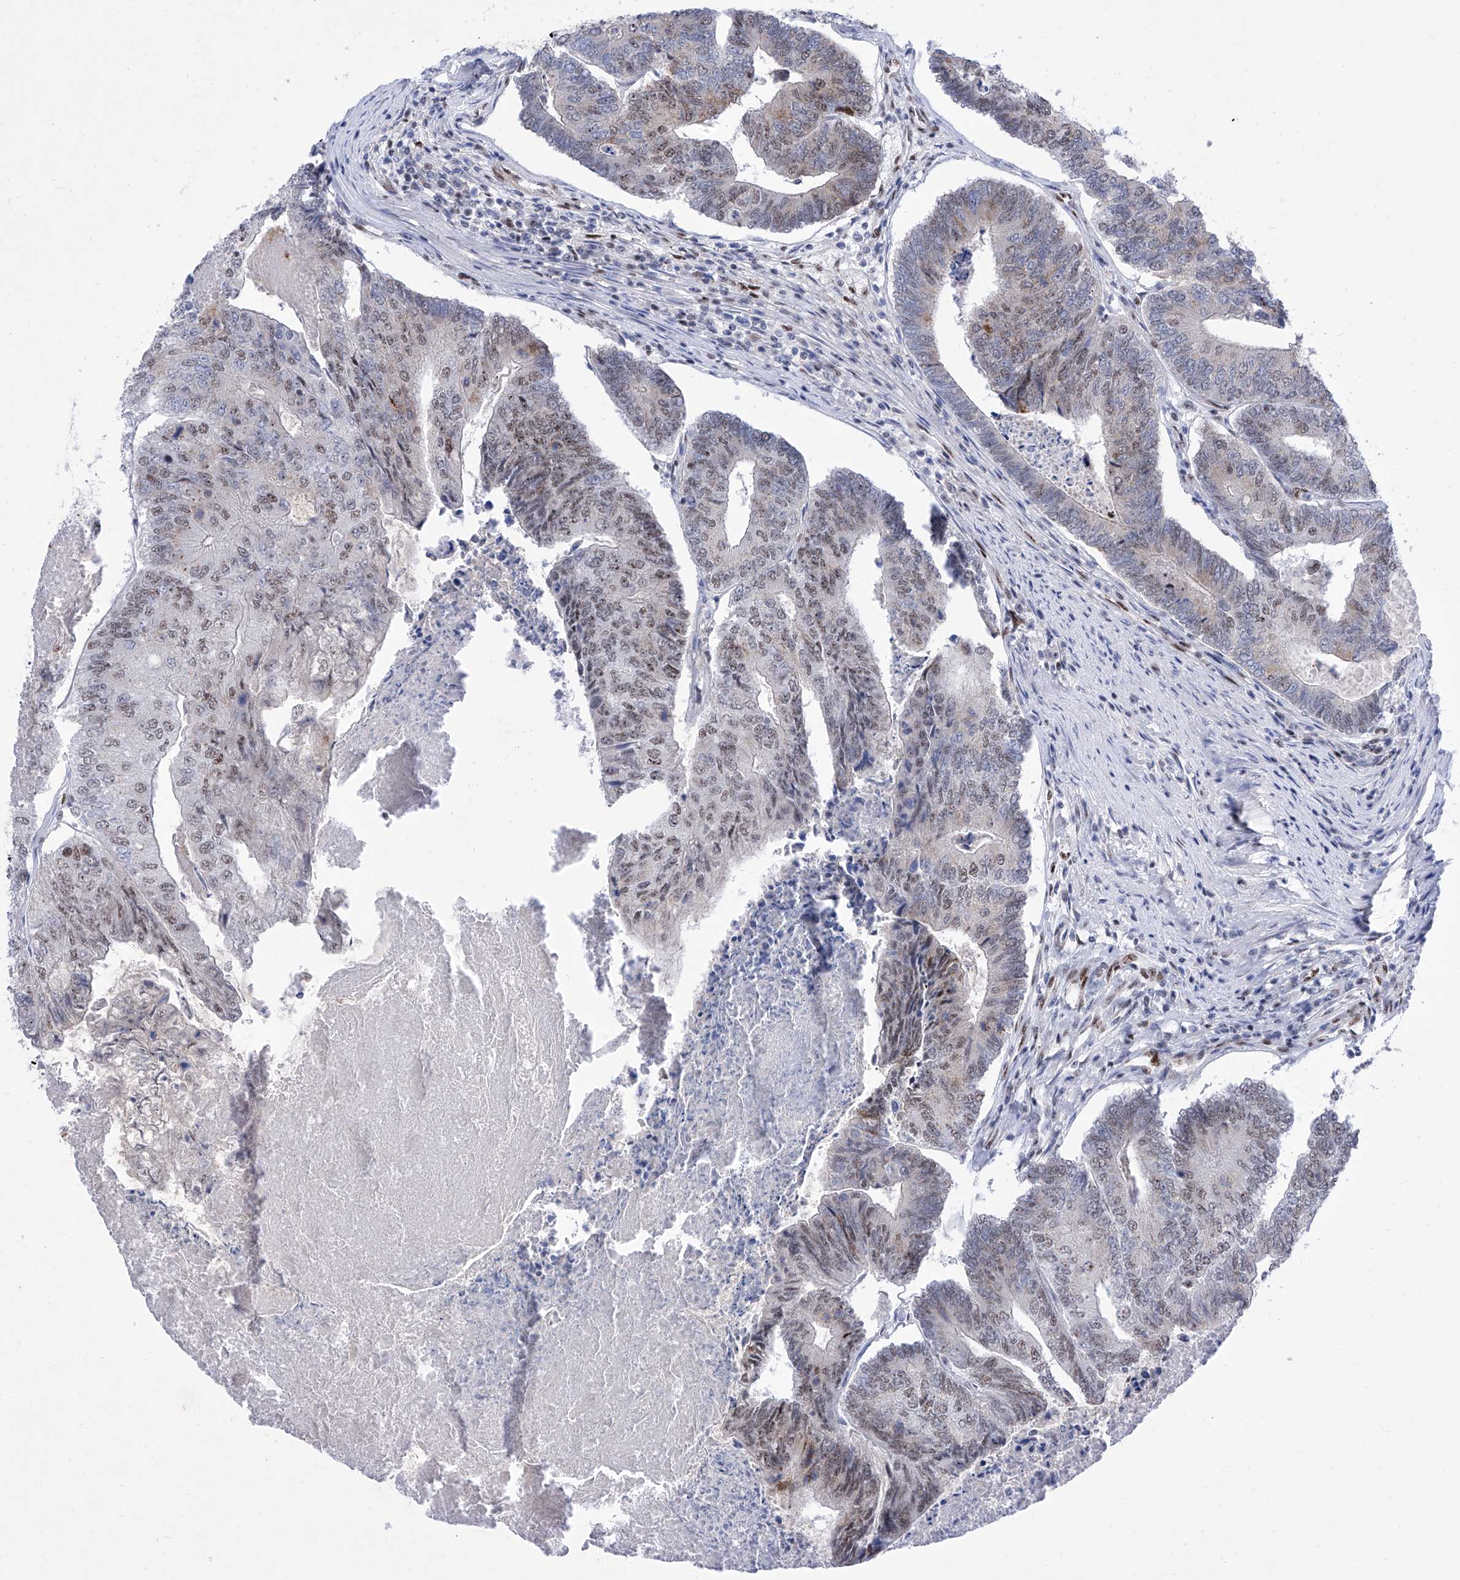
{"staining": {"intensity": "weak", "quantity": ">75%", "location": "nuclear"}, "tissue": "colorectal cancer", "cell_type": "Tumor cells", "image_type": "cancer", "snomed": [{"axis": "morphology", "description": "Adenocarcinoma, NOS"}, {"axis": "topography", "description": "Colon"}], "caption": "Weak nuclear expression for a protein is seen in about >75% of tumor cells of colorectal cancer (adenocarcinoma) using IHC.", "gene": "ATN1", "patient": {"sex": "female", "age": 67}}